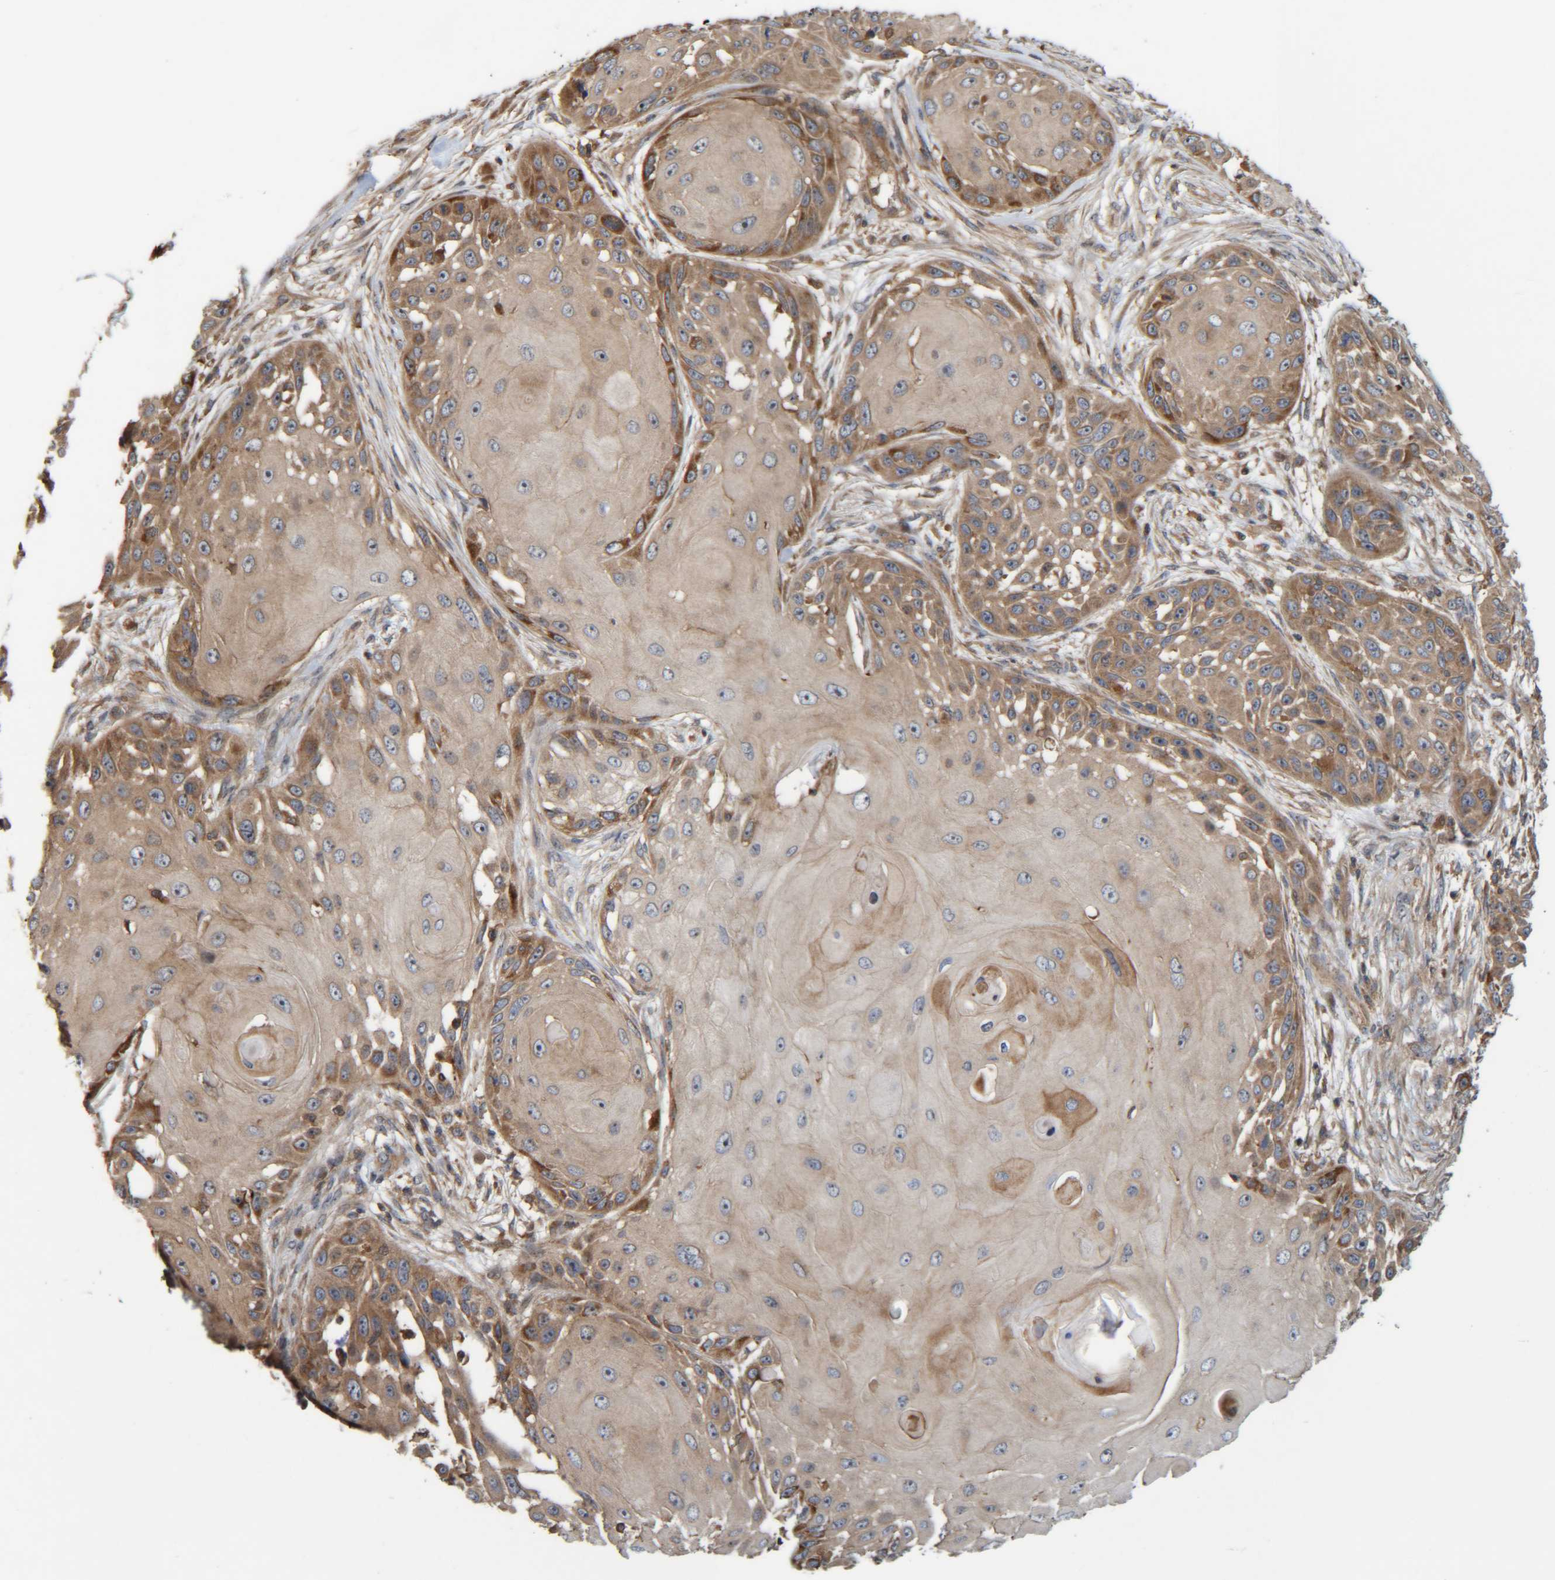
{"staining": {"intensity": "moderate", "quantity": "25%-75%", "location": "cytoplasmic/membranous"}, "tissue": "skin cancer", "cell_type": "Tumor cells", "image_type": "cancer", "snomed": [{"axis": "morphology", "description": "Squamous cell carcinoma, NOS"}, {"axis": "topography", "description": "Skin"}], "caption": "A brown stain labels moderate cytoplasmic/membranous positivity of a protein in squamous cell carcinoma (skin) tumor cells. The staining was performed using DAB (3,3'-diaminobenzidine), with brown indicating positive protein expression. Nuclei are stained blue with hematoxylin.", "gene": "CCDC57", "patient": {"sex": "female", "age": 44}}